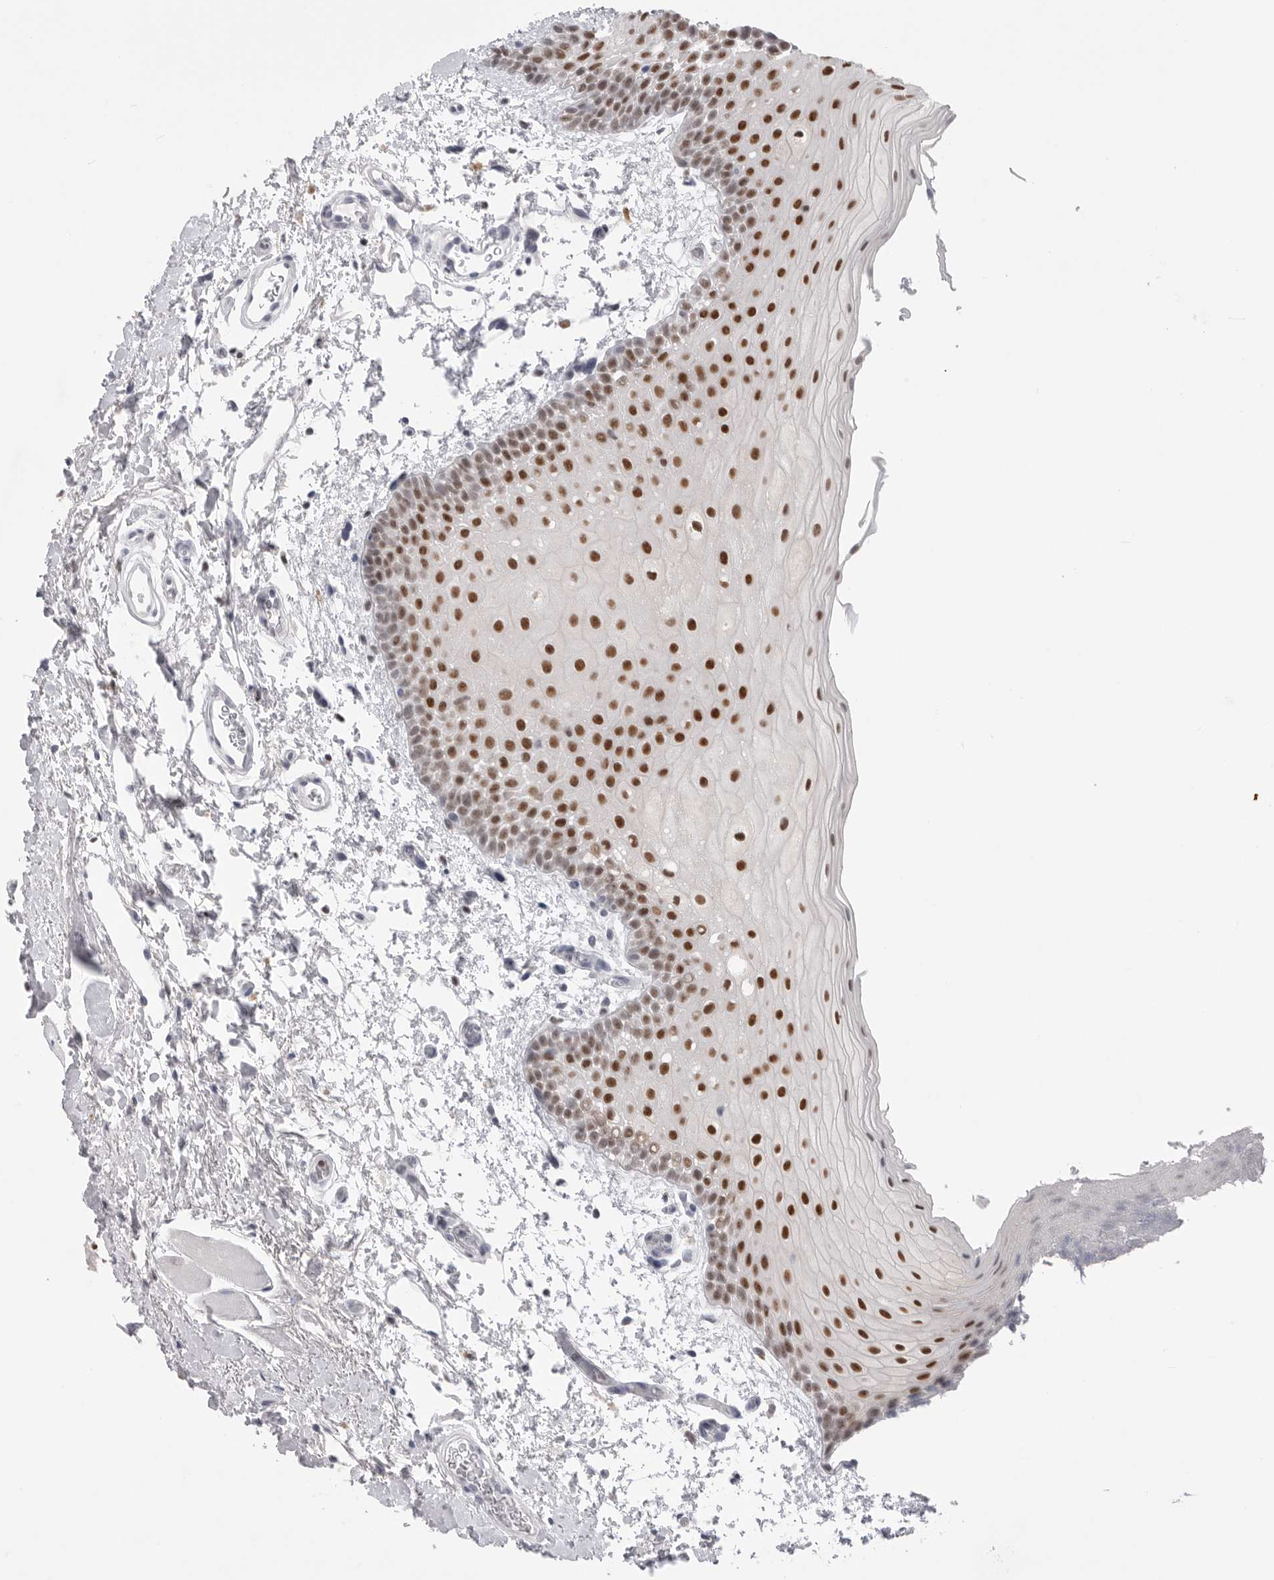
{"staining": {"intensity": "strong", "quantity": ">75%", "location": "nuclear"}, "tissue": "oral mucosa", "cell_type": "Squamous epithelial cells", "image_type": "normal", "snomed": [{"axis": "morphology", "description": "Normal tissue, NOS"}, {"axis": "topography", "description": "Oral tissue"}], "caption": "IHC (DAB) staining of unremarkable human oral mucosa demonstrates strong nuclear protein positivity in about >75% of squamous epithelial cells.", "gene": "ZBTB7B", "patient": {"sex": "male", "age": 62}}